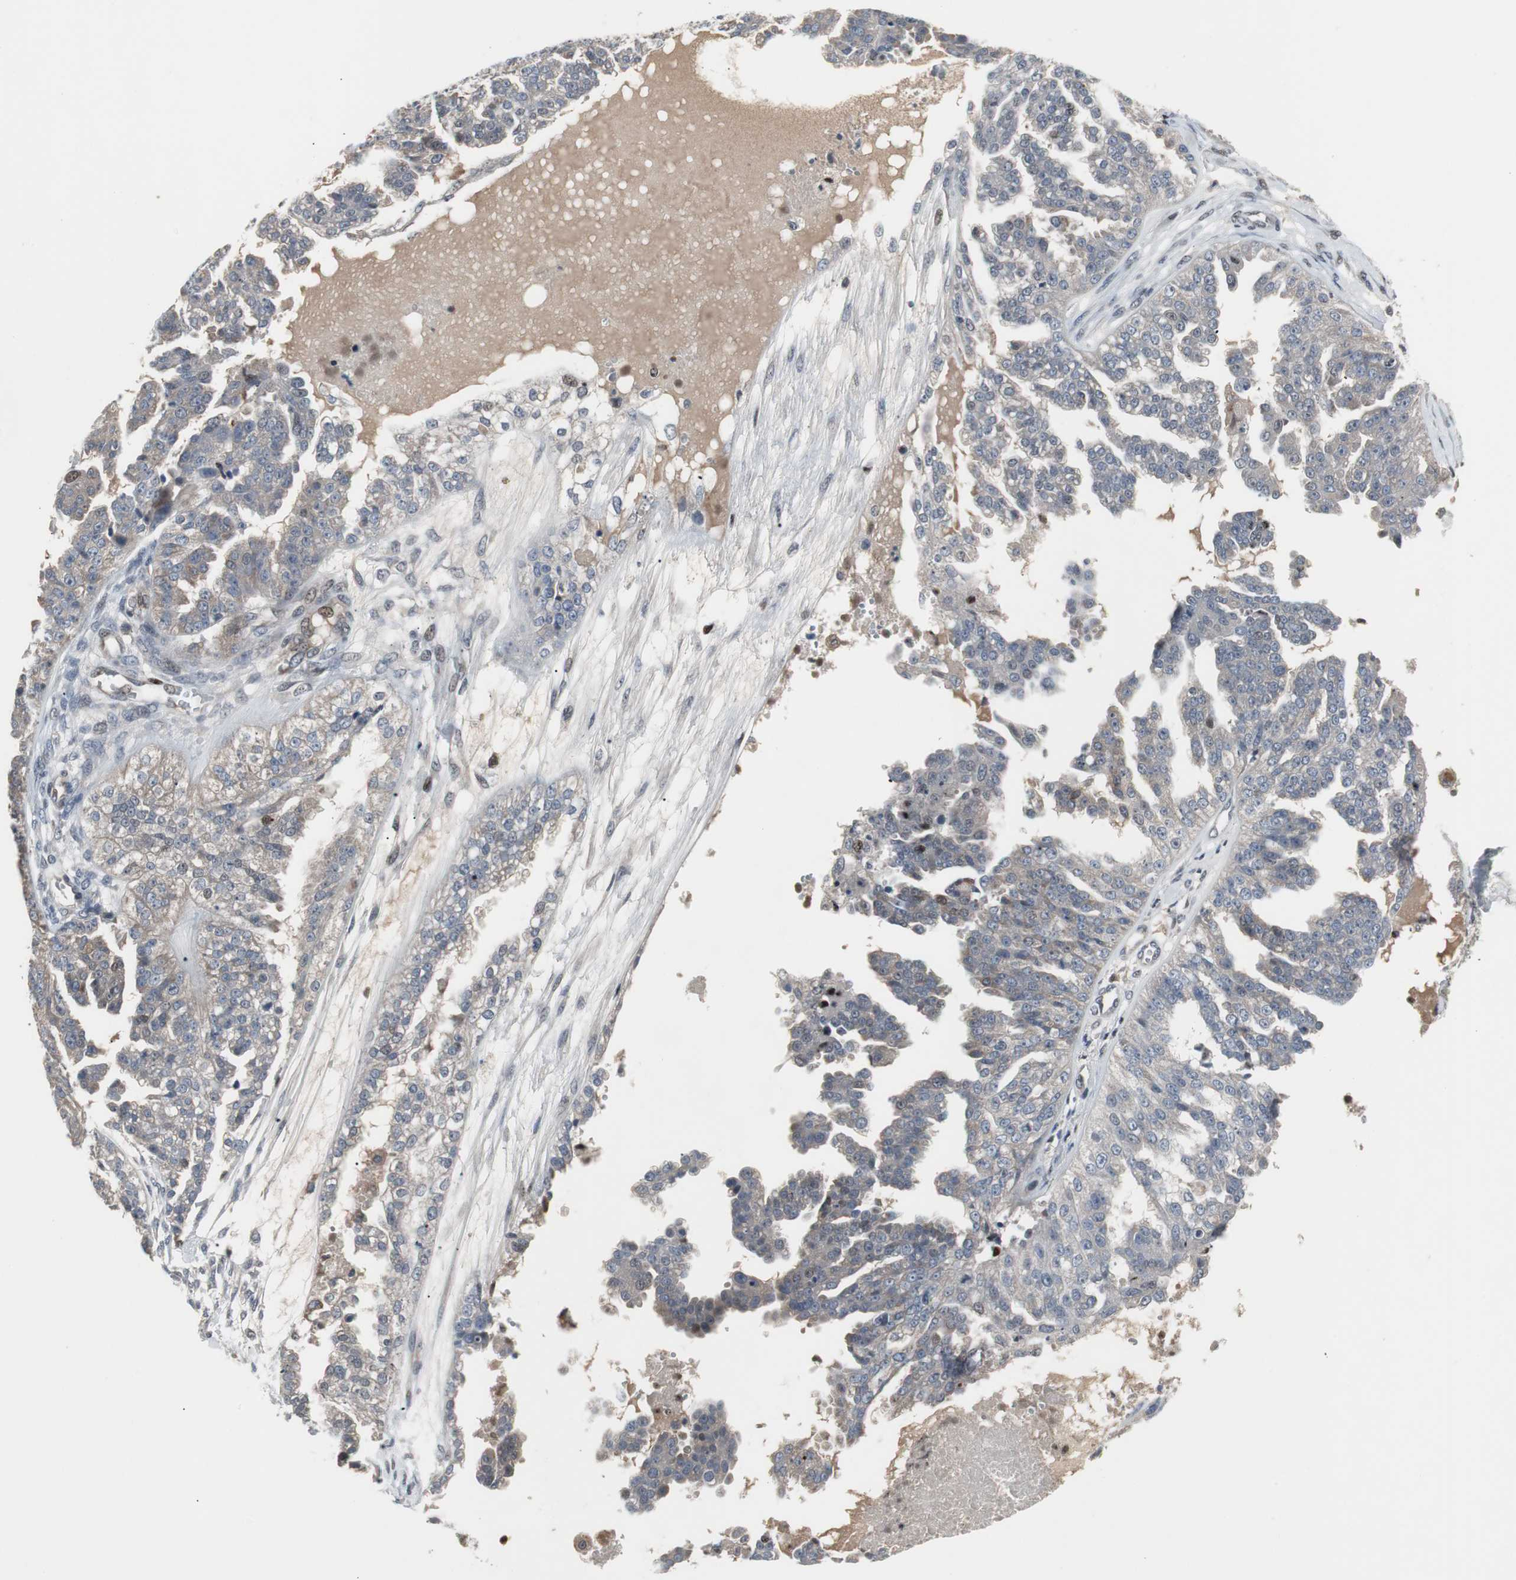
{"staining": {"intensity": "negative", "quantity": "none", "location": "none"}, "tissue": "ovarian cancer", "cell_type": "Tumor cells", "image_type": "cancer", "snomed": [{"axis": "morphology", "description": "Carcinoma, NOS"}, {"axis": "topography", "description": "Soft tissue"}, {"axis": "topography", "description": "Ovary"}], "caption": "Immunohistochemistry (IHC) of human ovarian carcinoma exhibits no expression in tumor cells. (Brightfield microscopy of DAB immunohistochemistry (IHC) at high magnification).", "gene": "GRK2", "patient": {"sex": "female", "age": 54}}